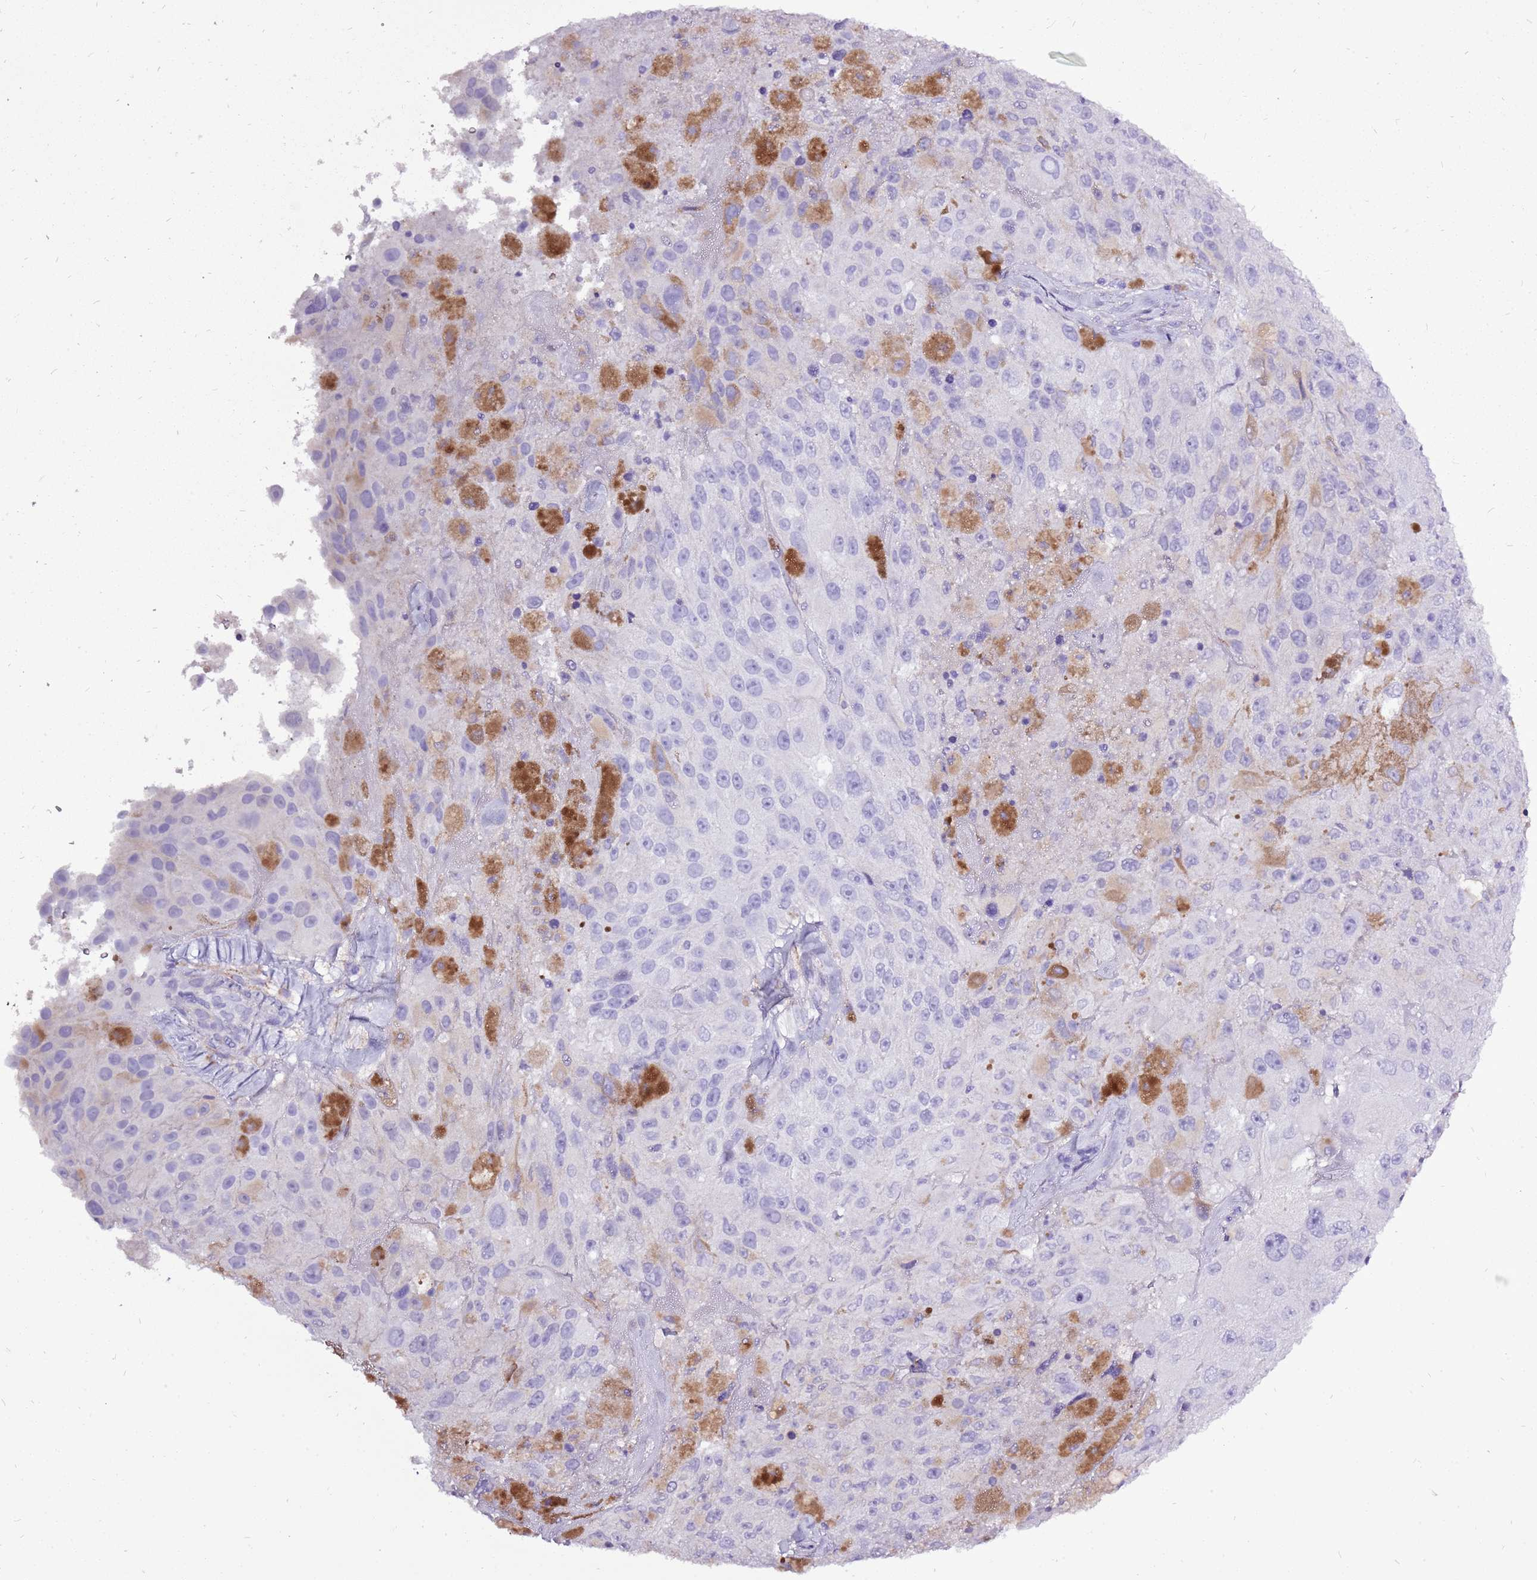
{"staining": {"intensity": "negative", "quantity": "none", "location": "none"}, "tissue": "melanoma", "cell_type": "Tumor cells", "image_type": "cancer", "snomed": [{"axis": "morphology", "description": "Malignant melanoma, Metastatic site"}, {"axis": "topography", "description": "Lymph node"}], "caption": "Image shows no significant protein positivity in tumor cells of melanoma.", "gene": "ACSS3", "patient": {"sex": "male", "age": 62}}